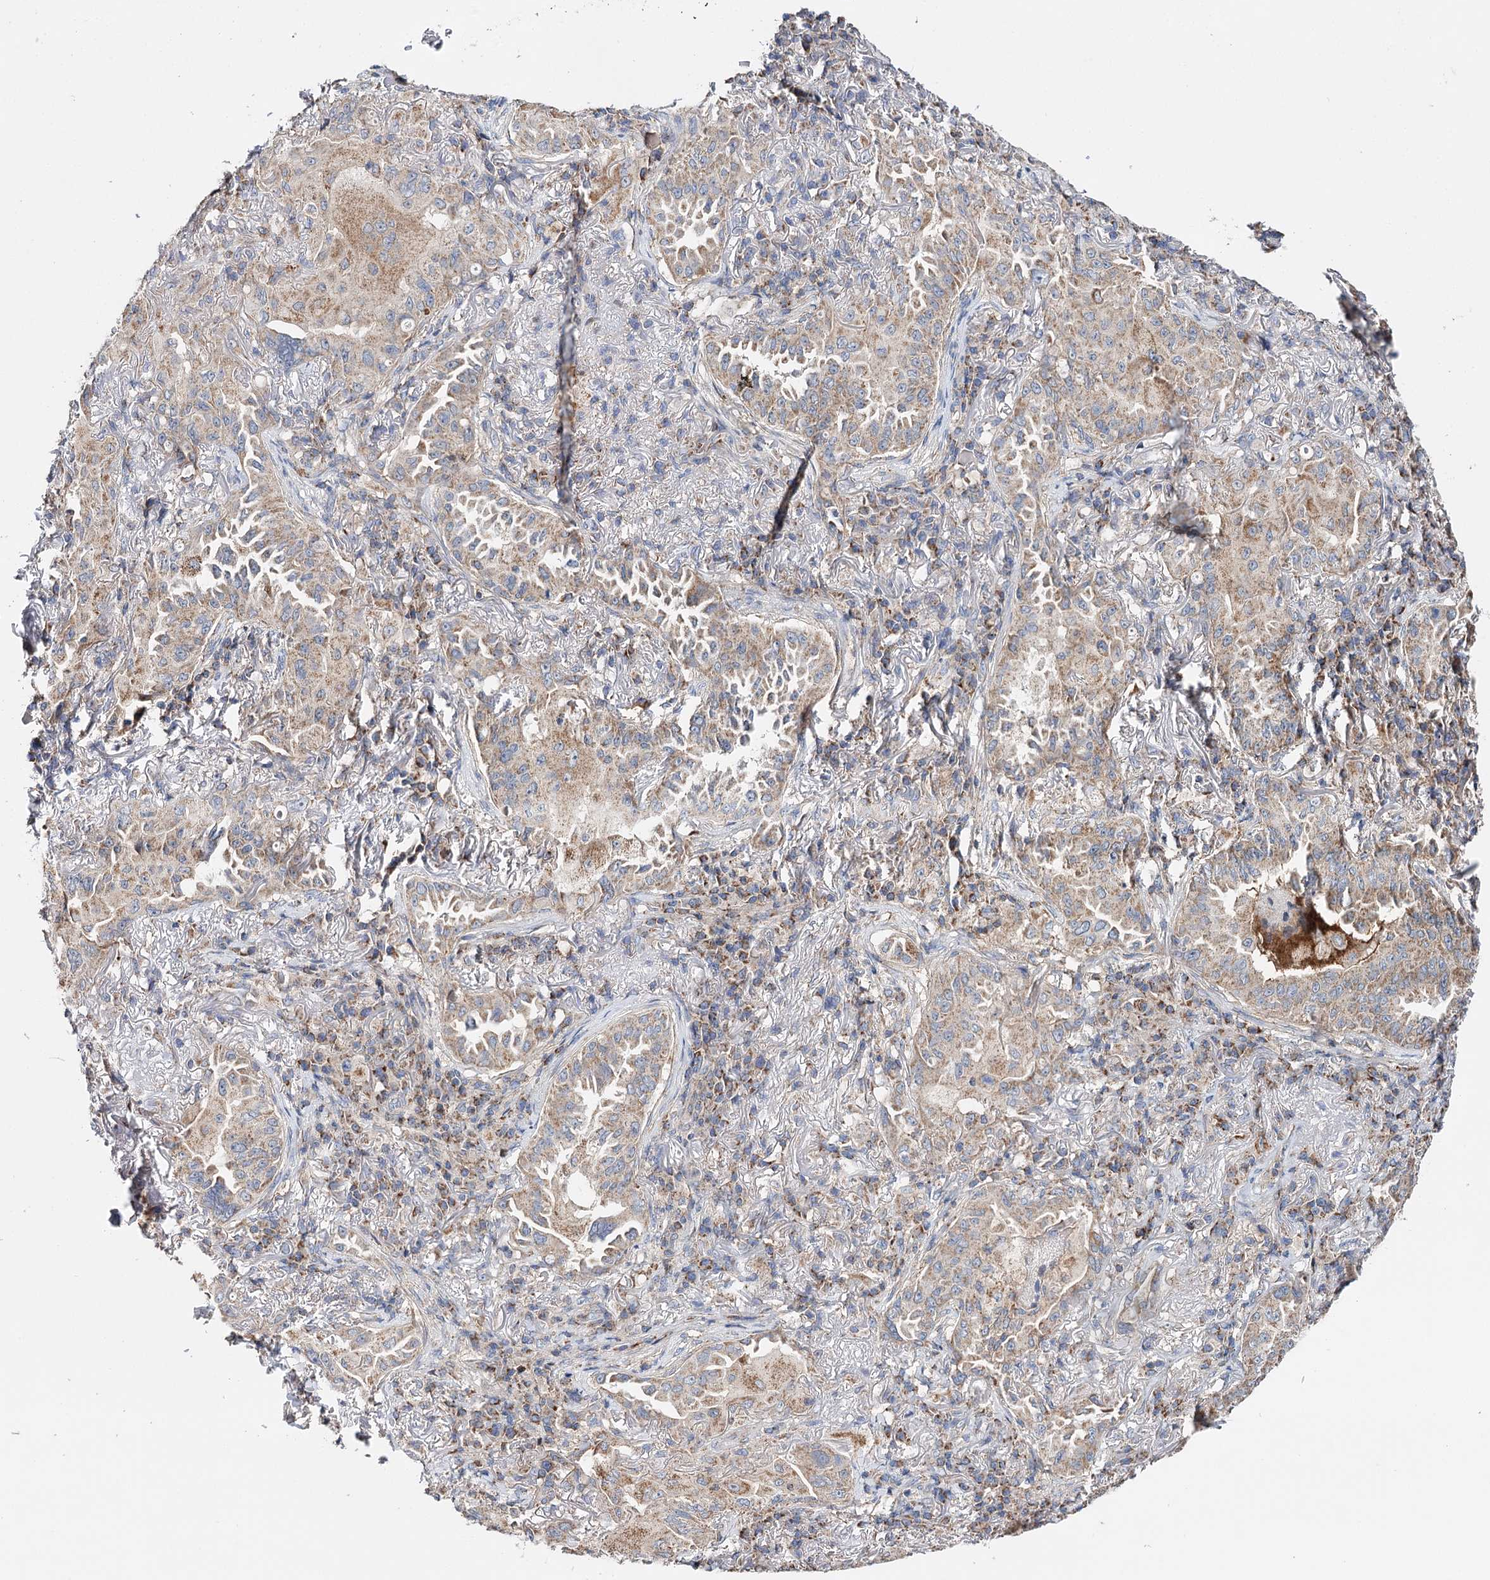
{"staining": {"intensity": "weak", "quantity": ">75%", "location": "cytoplasmic/membranous"}, "tissue": "lung cancer", "cell_type": "Tumor cells", "image_type": "cancer", "snomed": [{"axis": "morphology", "description": "Adenocarcinoma, NOS"}, {"axis": "topography", "description": "Lung"}], "caption": "Adenocarcinoma (lung) tissue exhibits weak cytoplasmic/membranous positivity in about >75% of tumor cells Using DAB (3,3'-diaminobenzidine) (brown) and hematoxylin (blue) stains, captured at high magnification using brightfield microscopy.", "gene": "CFAP46", "patient": {"sex": "female", "age": 69}}